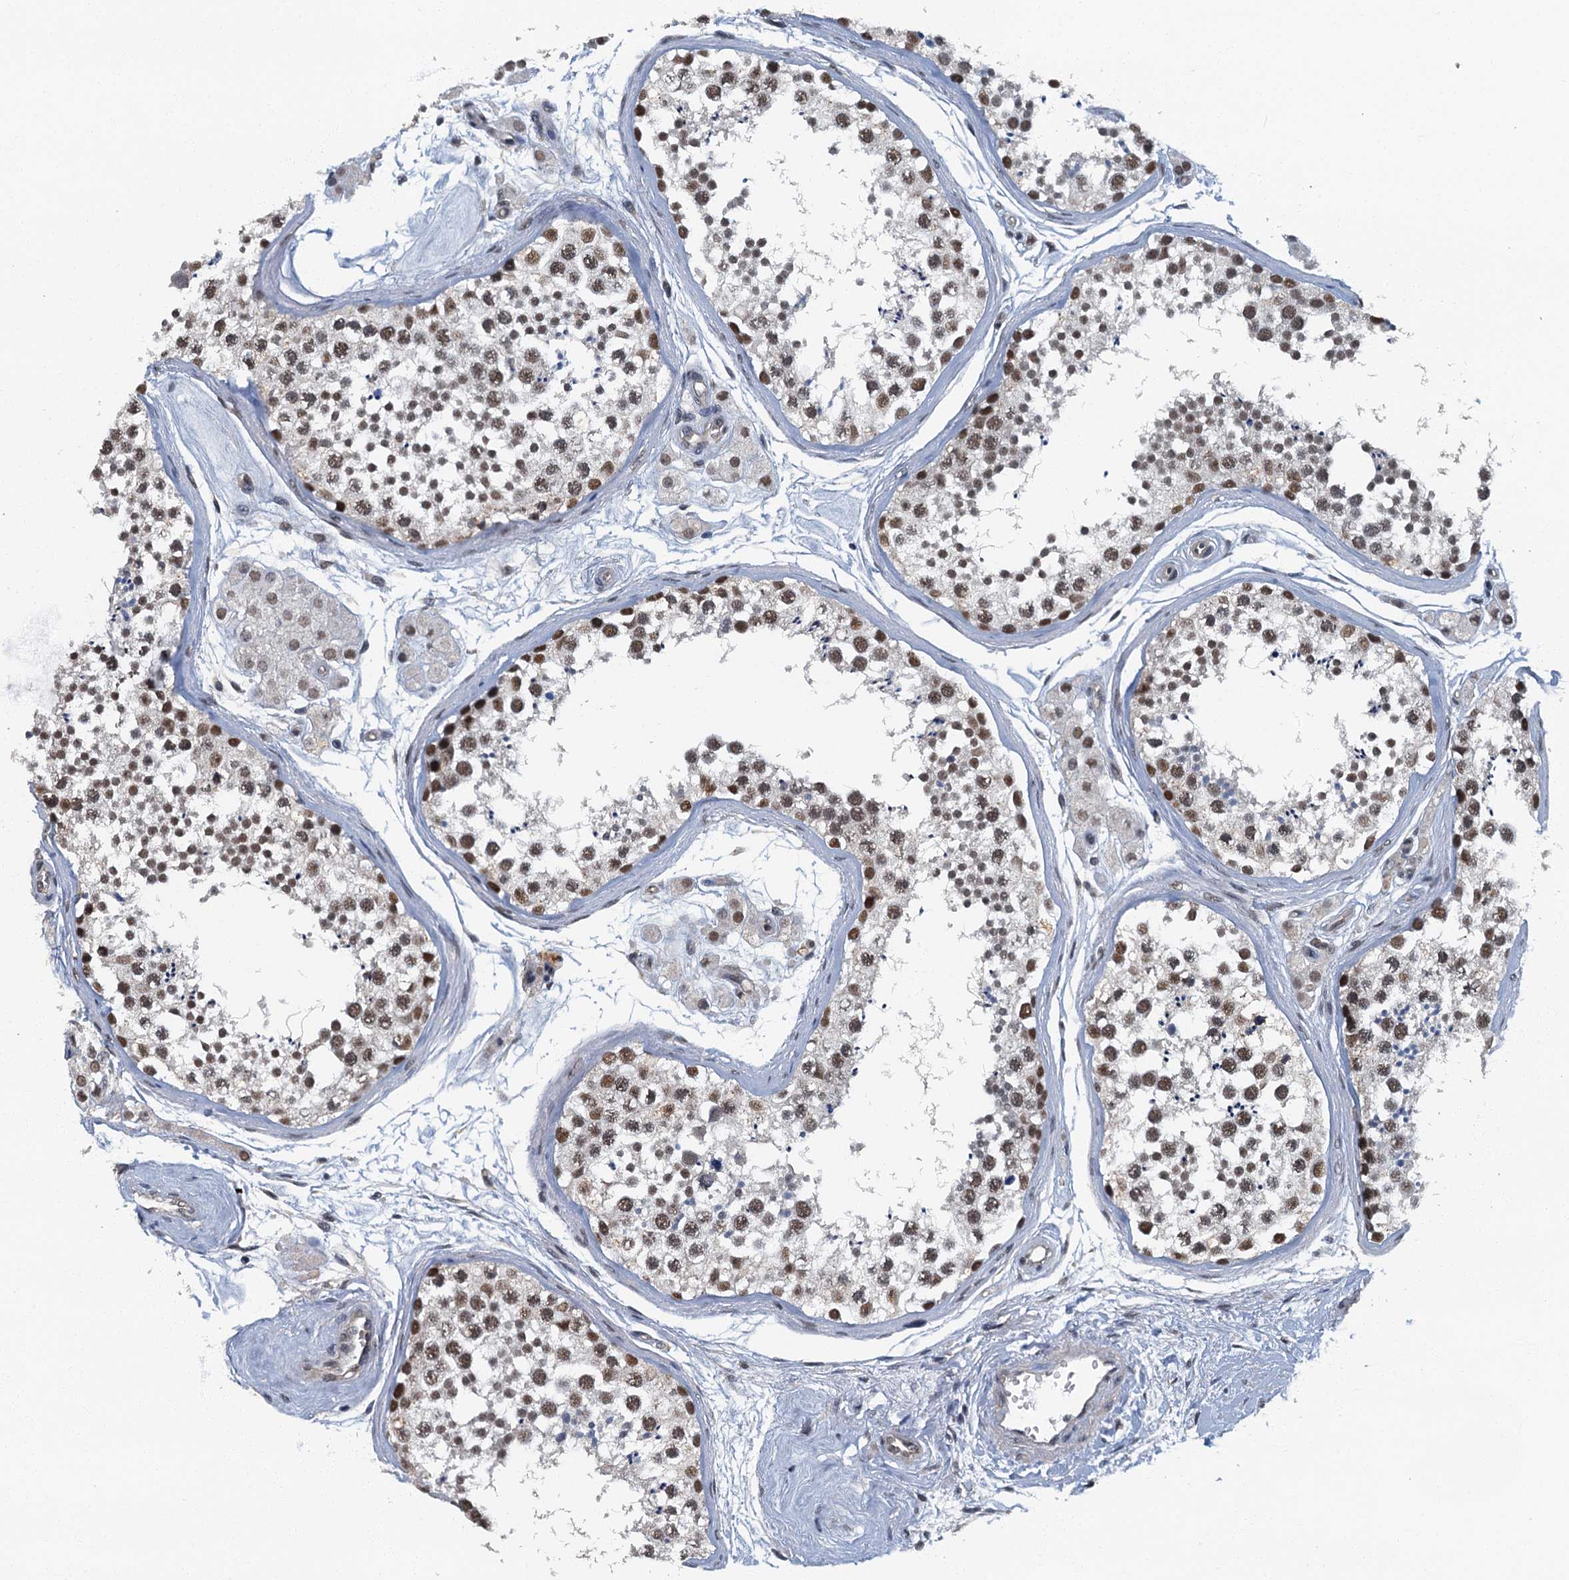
{"staining": {"intensity": "moderate", "quantity": ">75%", "location": "nuclear"}, "tissue": "testis", "cell_type": "Cells in seminiferous ducts", "image_type": "normal", "snomed": [{"axis": "morphology", "description": "Normal tissue, NOS"}, {"axis": "topography", "description": "Testis"}], "caption": "Brown immunohistochemical staining in unremarkable testis demonstrates moderate nuclear staining in about >75% of cells in seminiferous ducts. (Stains: DAB in brown, nuclei in blue, Microscopy: brightfield microscopy at high magnification).", "gene": "GADL1", "patient": {"sex": "male", "age": 56}}